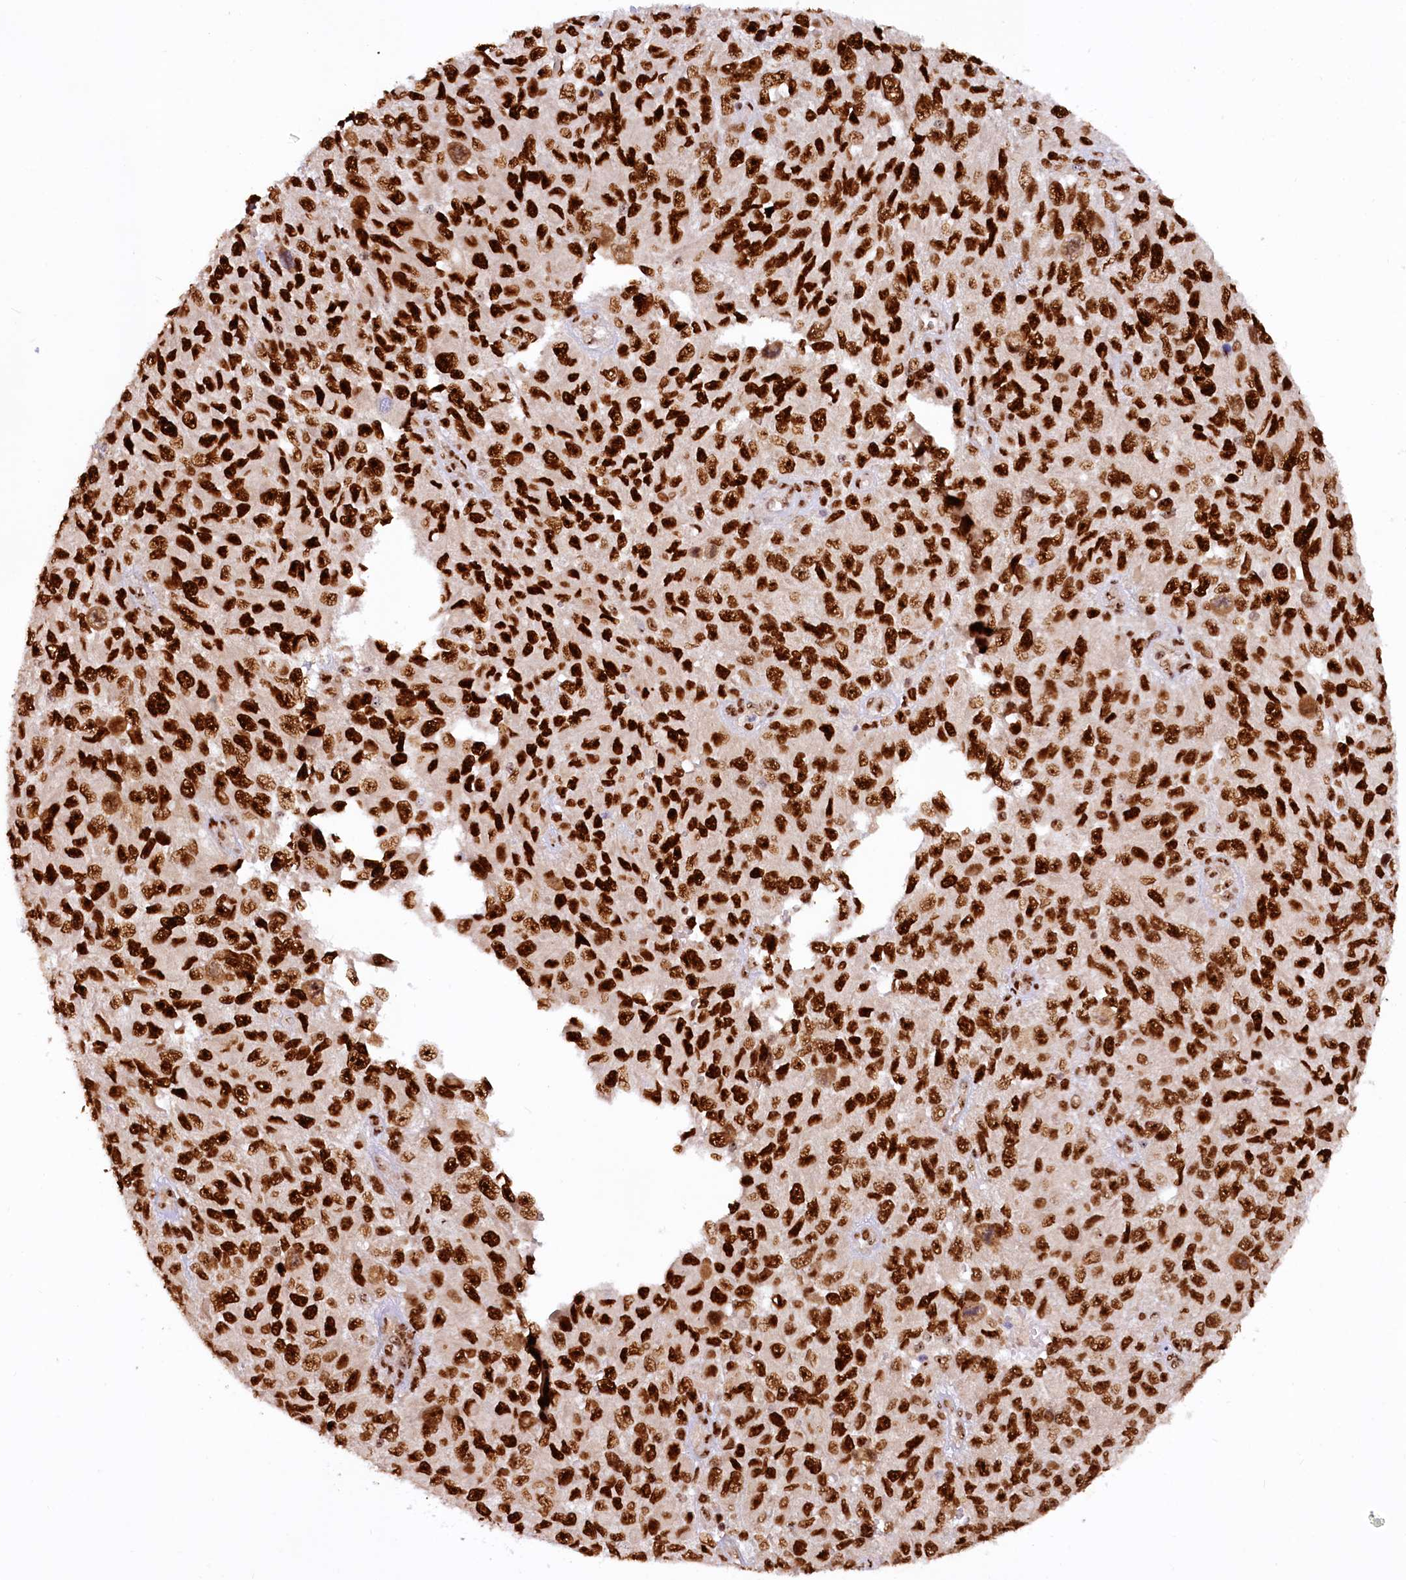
{"staining": {"intensity": "strong", "quantity": ">75%", "location": "nuclear"}, "tissue": "melanoma", "cell_type": "Tumor cells", "image_type": "cancer", "snomed": [{"axis": "morphology", "description": "Normal tissue, NOS"}, {"axis": "morphology", "description": "Malignant melanoma, NOS"}, {"axis": "topography", "description": "Skin"}], "caption": "Immunohistochemical staining of melanoma exhibits high levels of strong nuclear protein positivity in approximately >75% of tumor cells. (DAB = brown stain, brightfield microscopy at high magnification).", "gene": "TCOF1", "patient": {"sex": "female", "age": 96}}